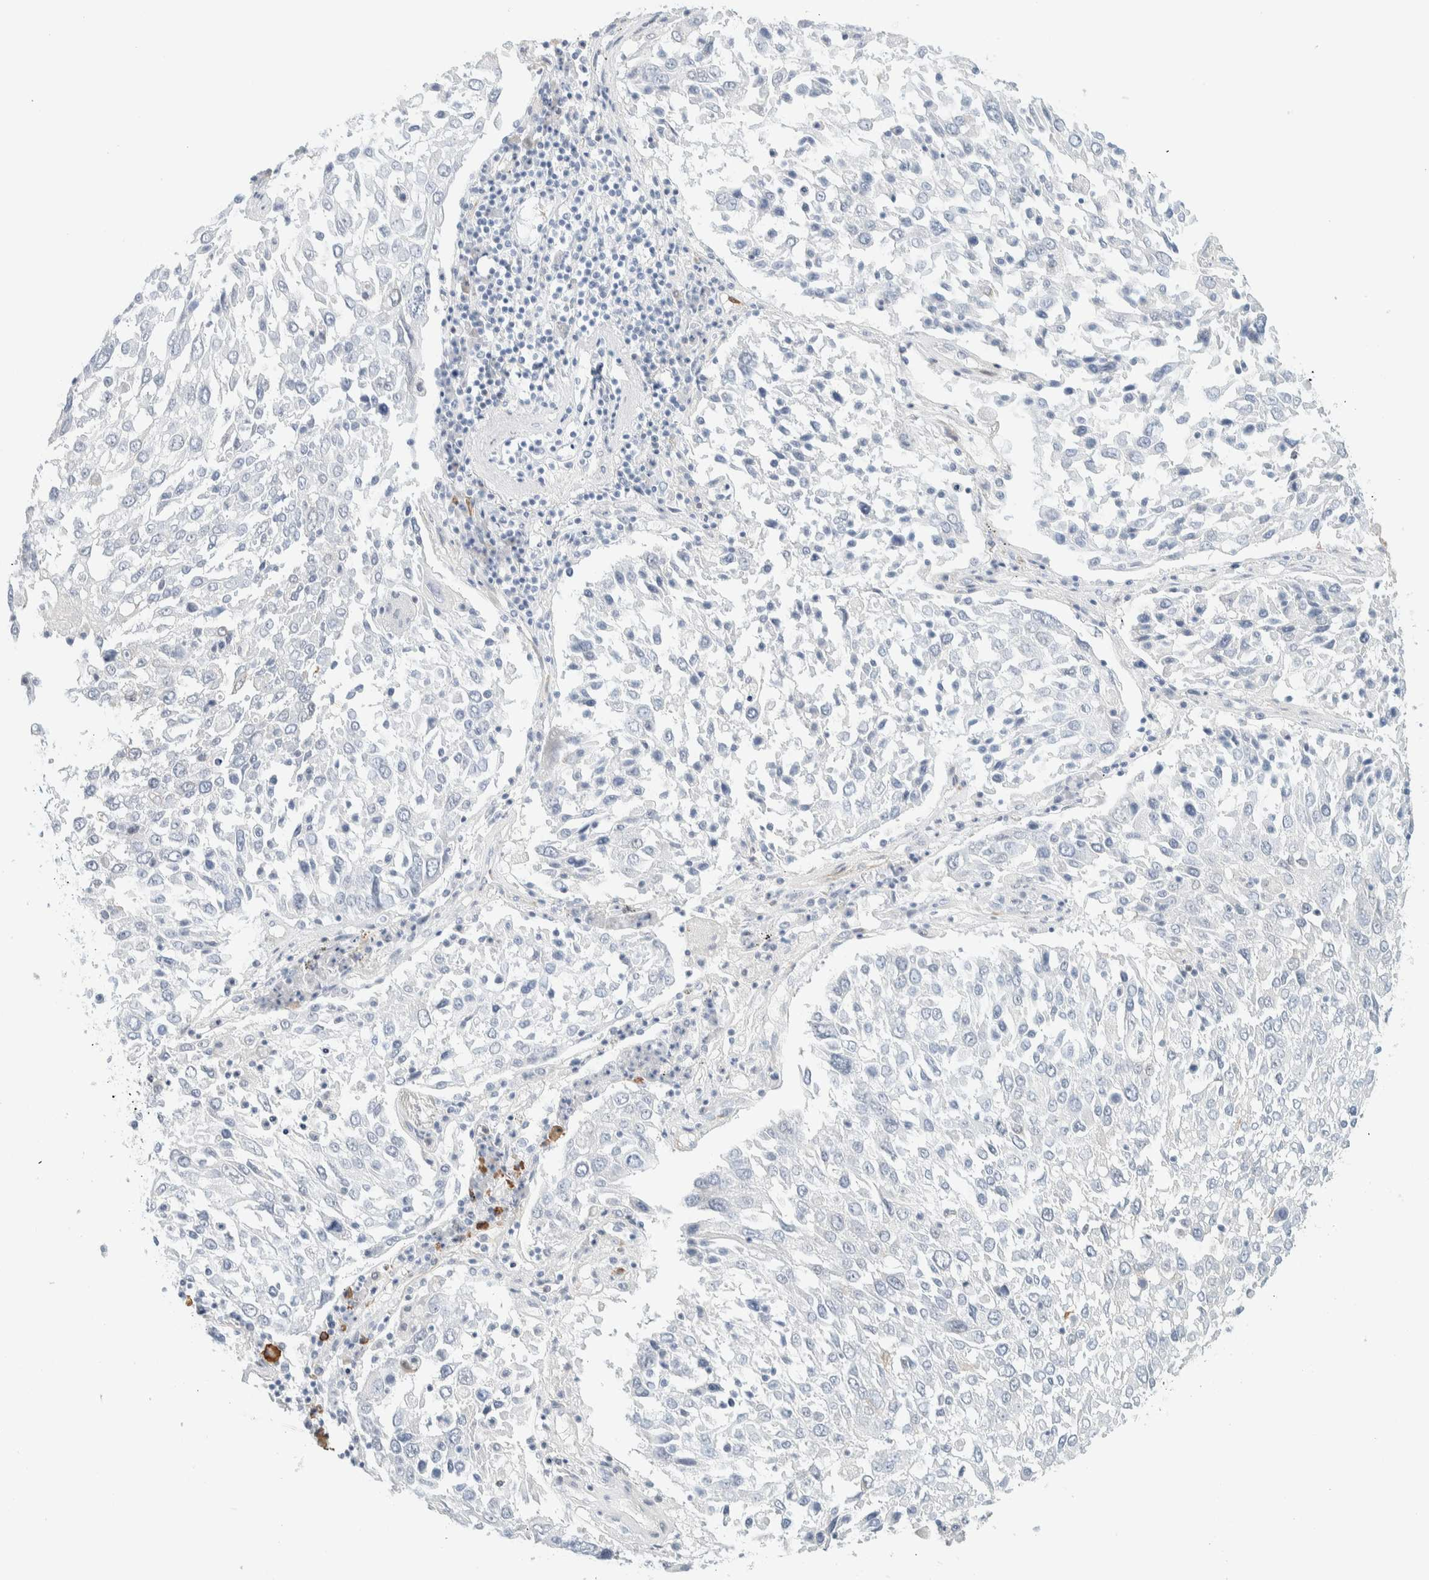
{"staining": {"intensity": "negative", "quantity": "none", "location": "none"}, "tissue": "lung cancer", "cell_type": "Tumor cells", "image_type": "cancer", "snomed": [{"axis": "morphology", "description": "Squamous cell carcinoma, NOS"}, {"axis": "topography", "description": "Lung"}], "caption": "DAB immunohistochemical staining of lung squamous cell carcinoma displays no significant positivity in tumor cells.", "gene": "ATCAY", "patient": {"sex": "male", "age": 65}}